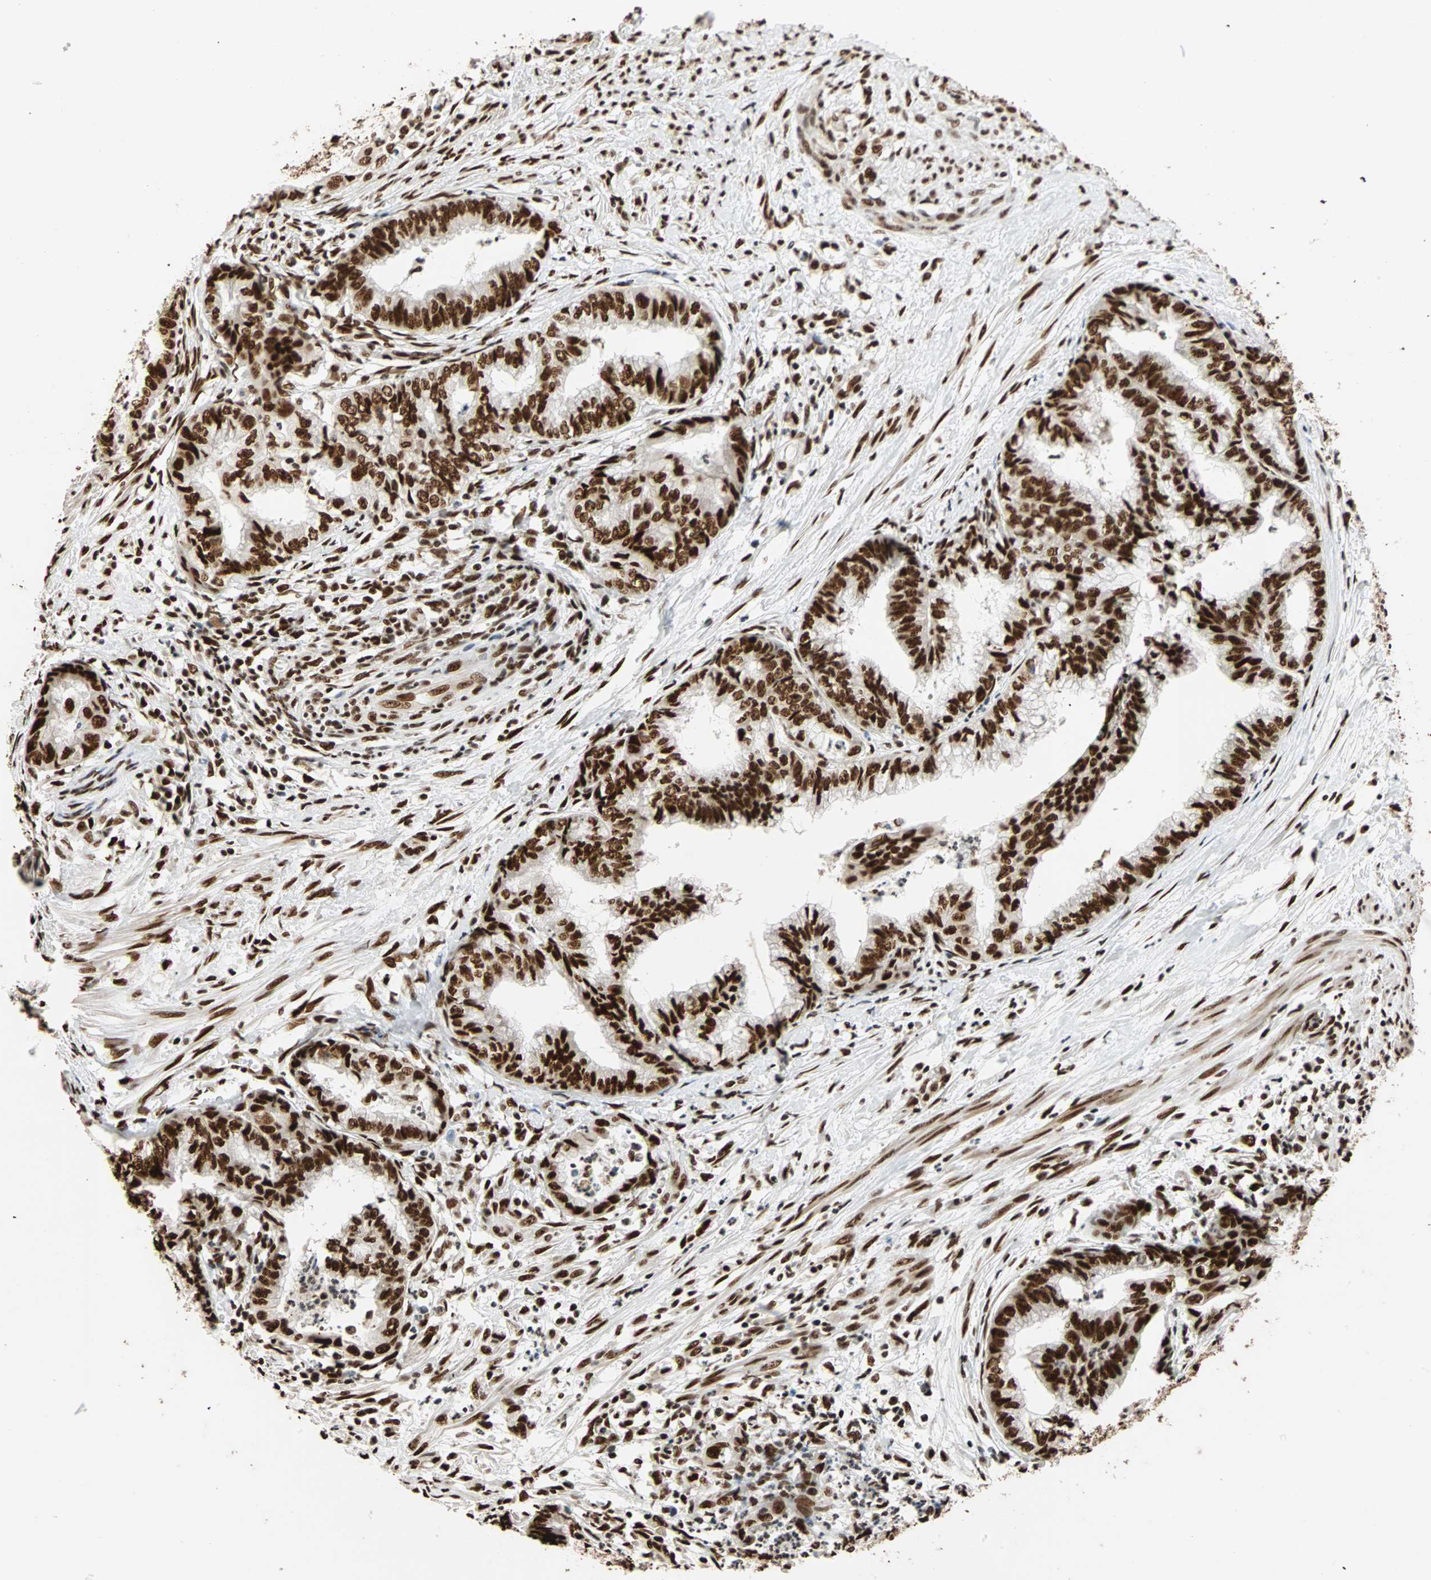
{"staining": {"intensity": "strong", "quantity": ">75%", "location": "nuclear"}, "tissue": "endometrial cancer", "cell_type": "Tumor cells", "image_type": "cancer", "snomed": [{"axis": "morphology", "description": "Necrosis, NOS"}, {"axis": "morphology", "description": "Adenocarcinoma, NOS"}, {"axis": "topography", "description": "Endometrium"}], "caption": "Protein expression analysis of endometrial cancer shows strong nuclear expression in about >75% of tumor cells.", "gene": "ILF2", "patient": {"sex": "female", "age": 79}}